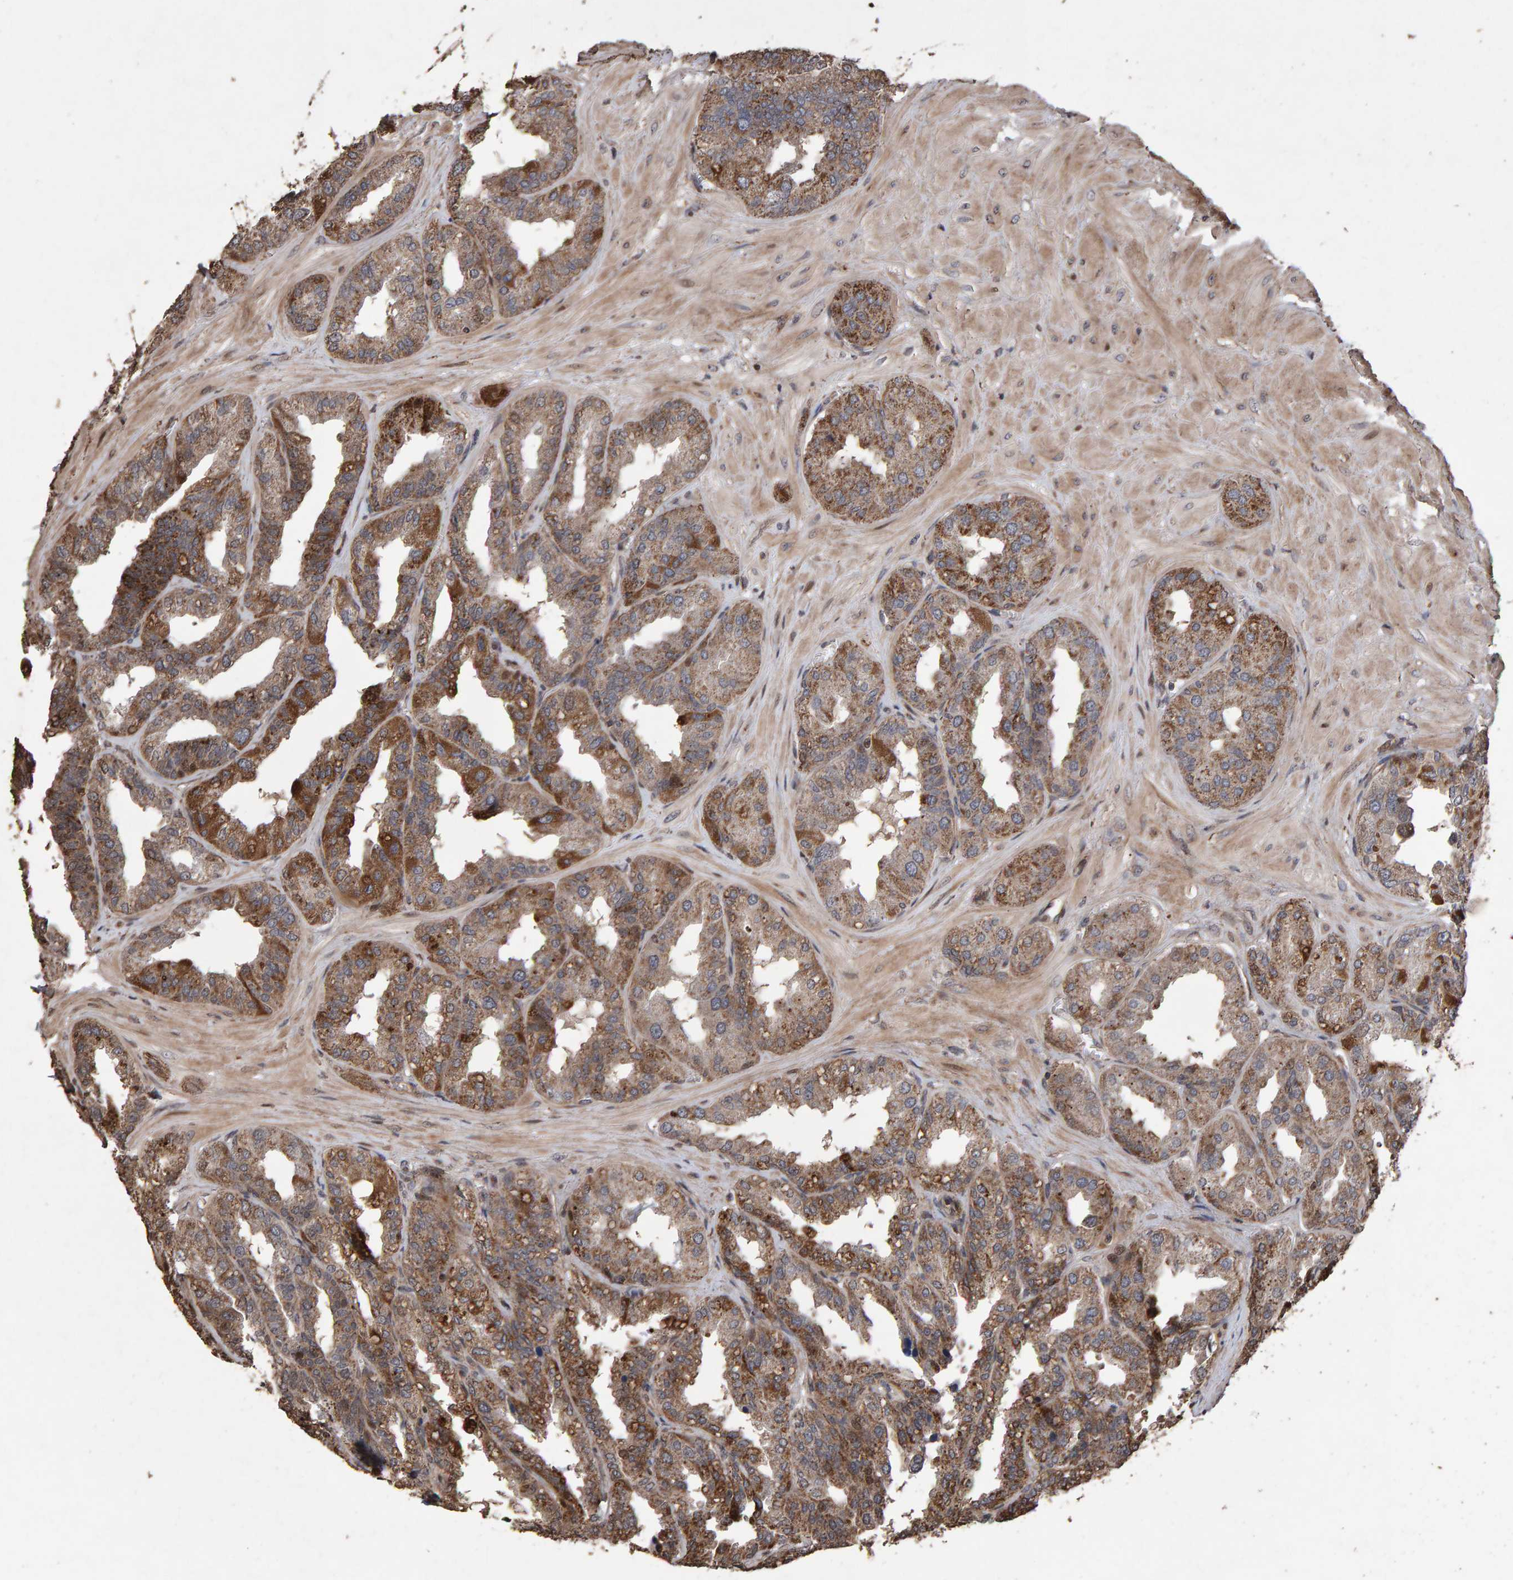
{"staining": {"intensity": "moderate", "quantity": ">75%", "location": "cytoplasmic/membranous"}, "tissue": "seminal vesicle", "cell_type": "Glandular cells", "image_type": "normal", "snomed": [{"axis": "morphology", "description": "Normal tissue, NOS"}, {"axis": "topography", "description": "Prostate"}, {"axis": "topography", "description": "Seminal veicle"}], "caption": "Immunohistochemical staining of normal seminal vesicle shows medium levels of moderate cytoplasmic/membranous staining in about >75% of glandular cells. (DAB (3,3'-diaminobenzidine) = brown stain, brightfield microscopy at high magnification).", "gene": "OSBP2", "patient": {"sex": "male", "age": 51}}